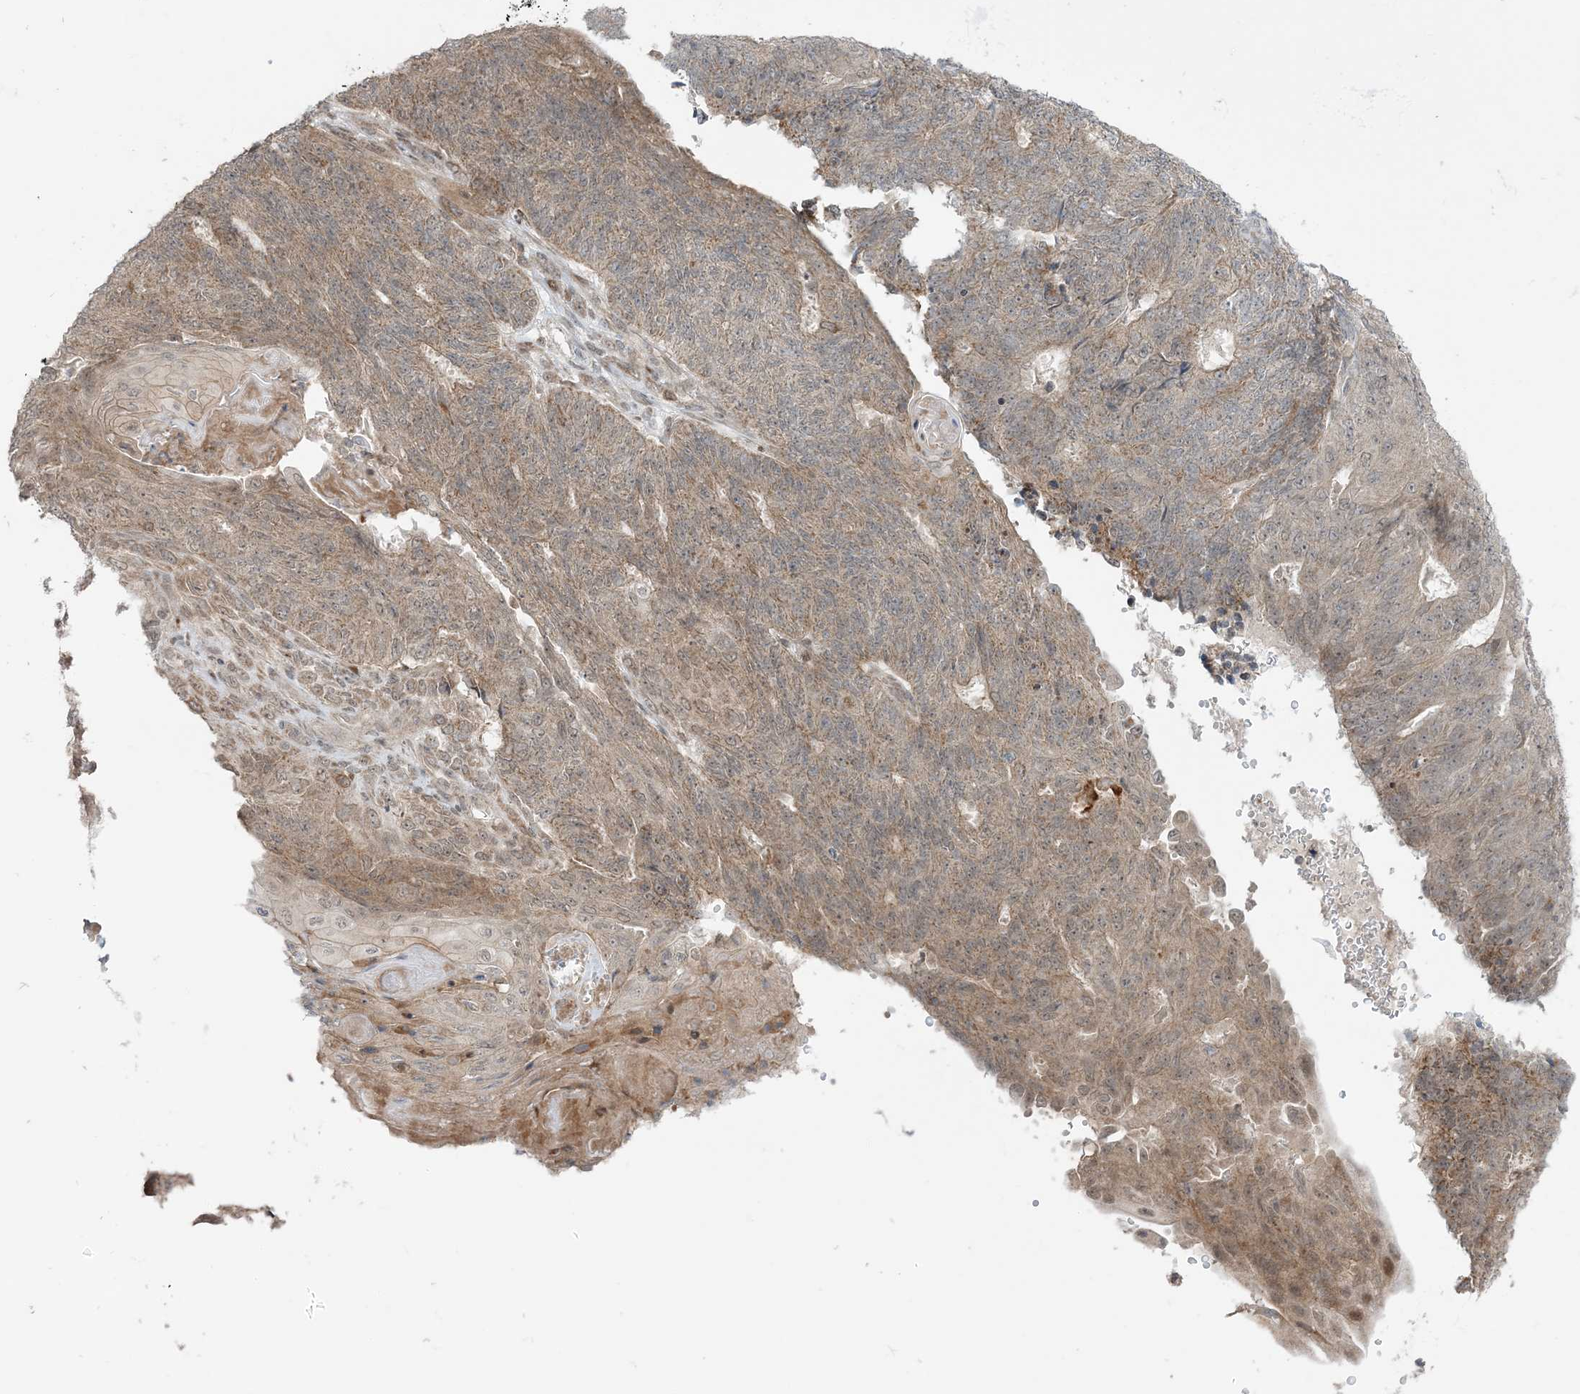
{"staining": {"intensity": "moderate", "quantity": "25%-75%", "location": "cytoplasmic/membranous"}, "tissue": "endometrial cancer", "cell_type": "Tumor cells", "image_type": "cancer", "snomed": [{"axis": "morphology", "description": "Adenocarcinoma, NOS"}, {"axis": "topography", "description": "Endometrium"}], "caption": "Moderate cytoplasmic/membranous protein staining is identified in approximately 25%-75% of tumor cells in adenocarcinoma (endometrial).", "gene": "PHLDB2", "patient": {"sex": "female", "age": 32}}